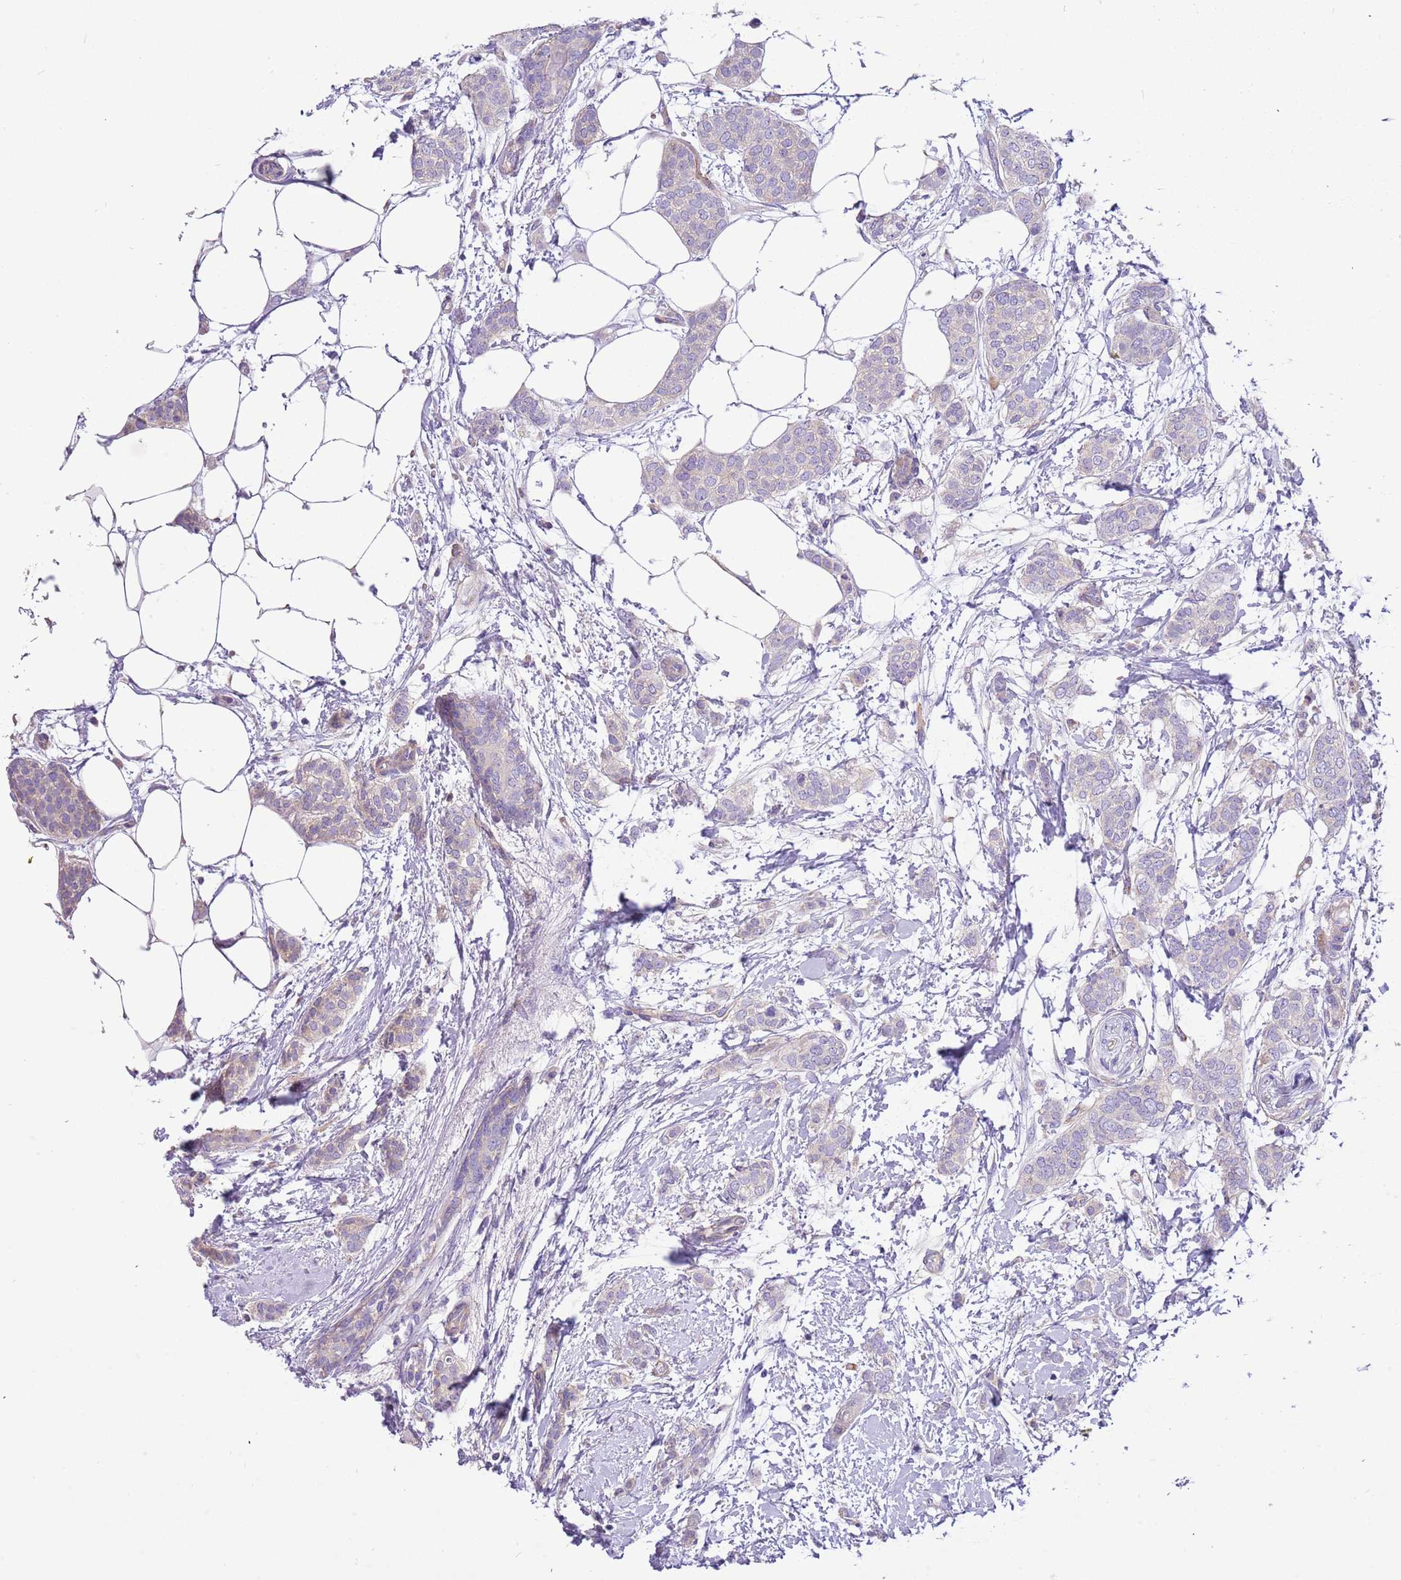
{"staining": {"intensity": "negative", "quantity": "none", "location": "none"}, "tissue": "breast cancer", "cell_type": "Tumor cells", "image_type": "cancer", "snomed": [{"axis": "morphology", "description": "Duct carcinoma"}, {"axis": "topography", "description": "Breast"}], "caption": "Immunohistochemical staining of infiltrating ductal carcinoma (breast) demonstrates no significant expression in tumor cells.", "gene": "SERINC3", "patient": {"sex": "female", "age": 72}}